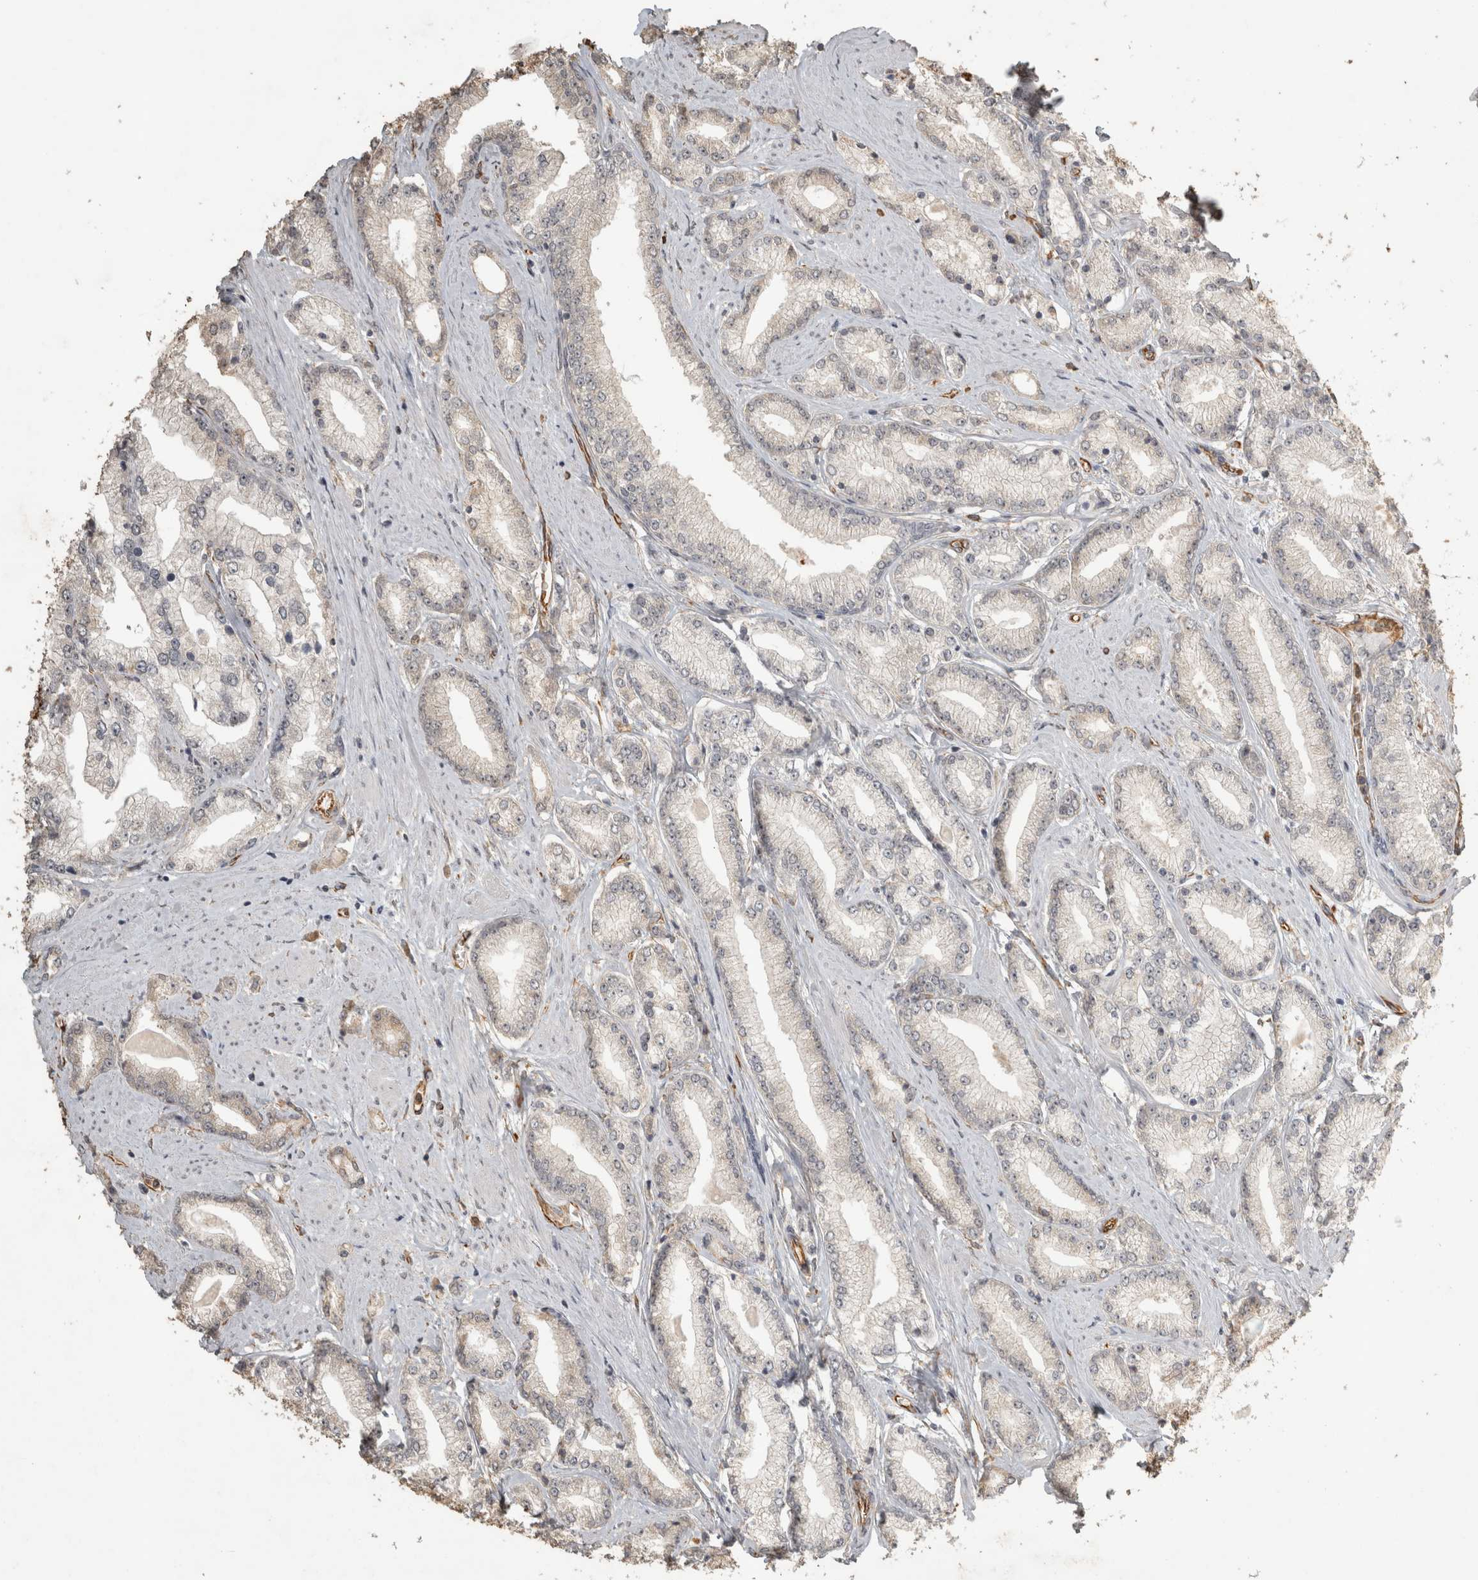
{"staining": {"intensity": "weak", "quantity": "<25%", "location": "cytoplasmic/membranous"}, "tissue": "prostate cancer", "cell_type": "Tumor cells", "image_type": "cancer", "snomed": [{"axis": "morphology", "description": "Adenocarcinoma, Low grade"}, {"axis": "topography", "description": "Prostate"}], "caption": "High magnification brightfield microscopy of prostate cancer (low-grade adenocarcinoma) stained with DAB (3,3'-diaminobenzidine) (brown) and counterstained with hematoxylin (blue): tumor cells show no significant staining.", "gene": "REPS2", "patient": {"sex": "male", "age": 62}}